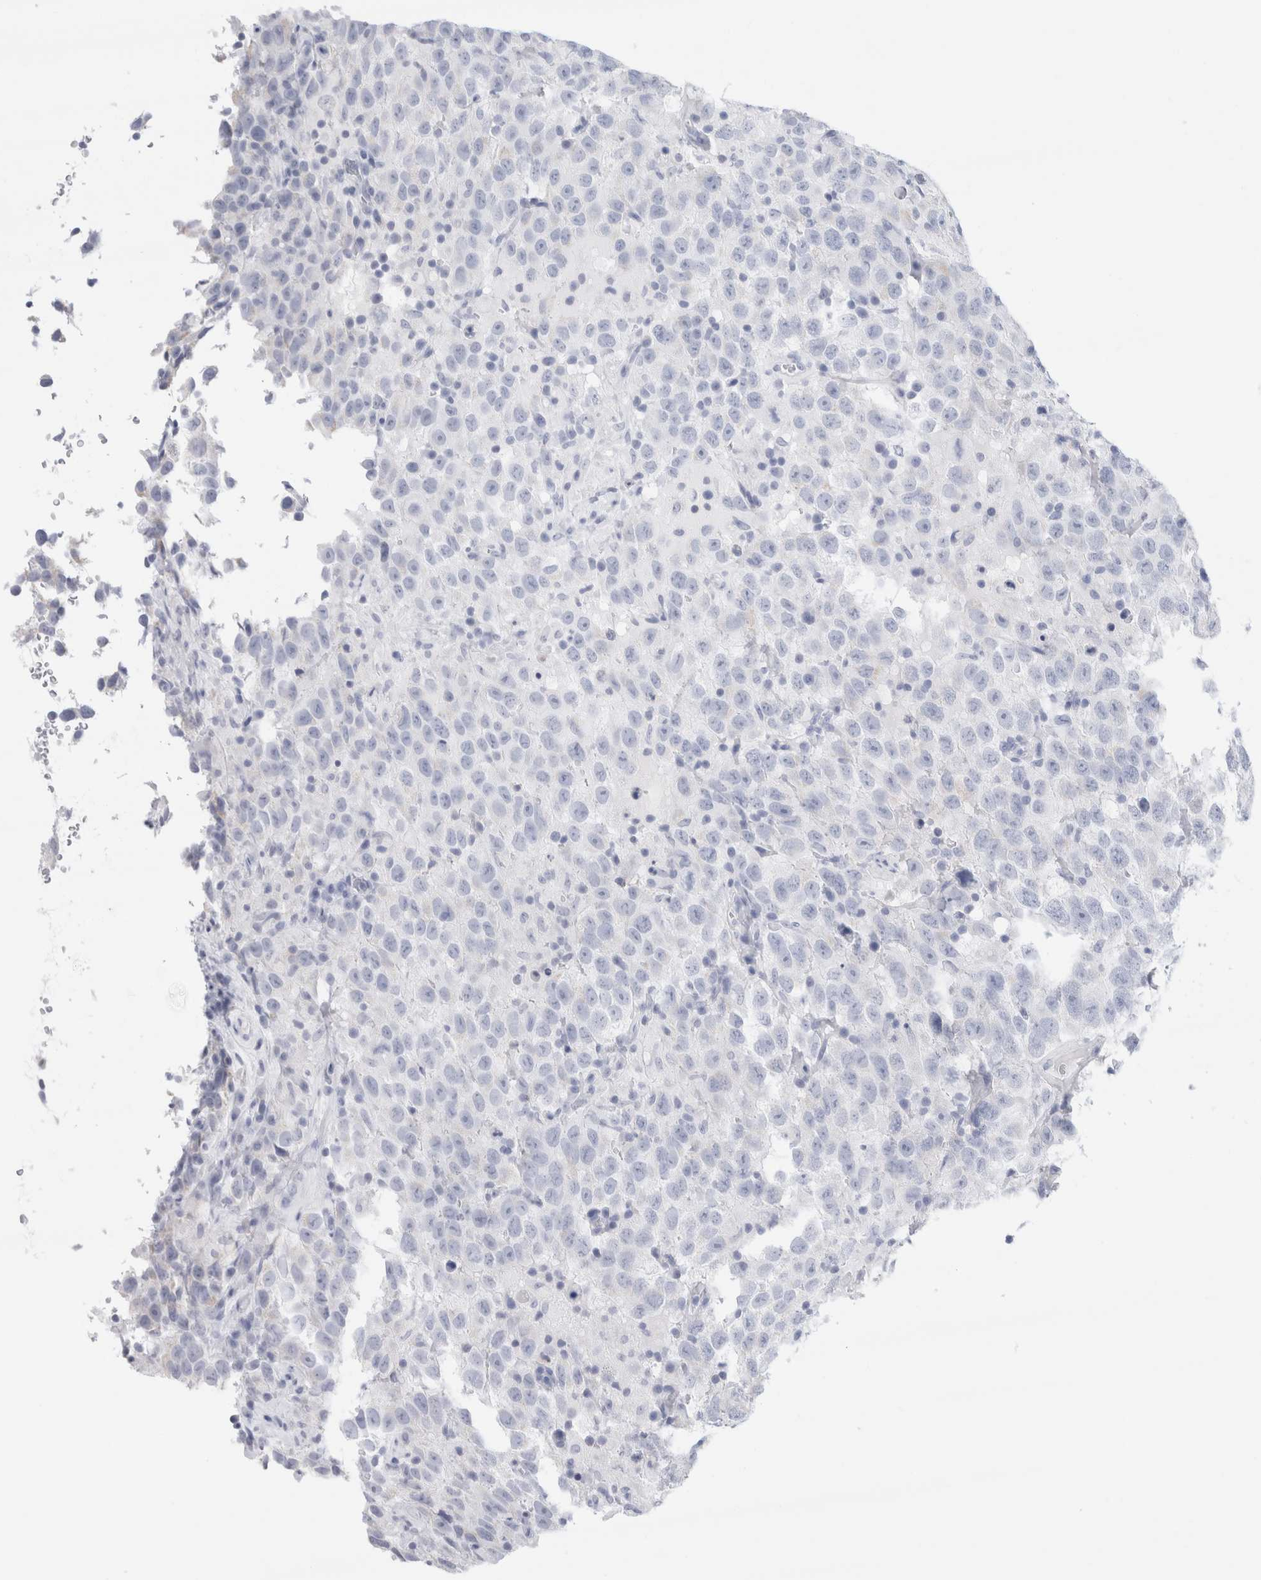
{"staining": {"intensity": "negative", "quantity": "none", "location": "none"}, "tissue": "testis cancer", "cell_type": "Tumor cells", "image_type": "cancer", "snomed": [{"axis": "morphology", "description": "Seminoma, NOS"}, {"axis": "topography", "description": "Testis"}], "caption": "DAB immunohistochemical staining of human testis cancer (seminoma) reveals no significant expression in tumor cells.", "gene": "ECHDC2", "patient": {"sex": "male", "age": 41}}